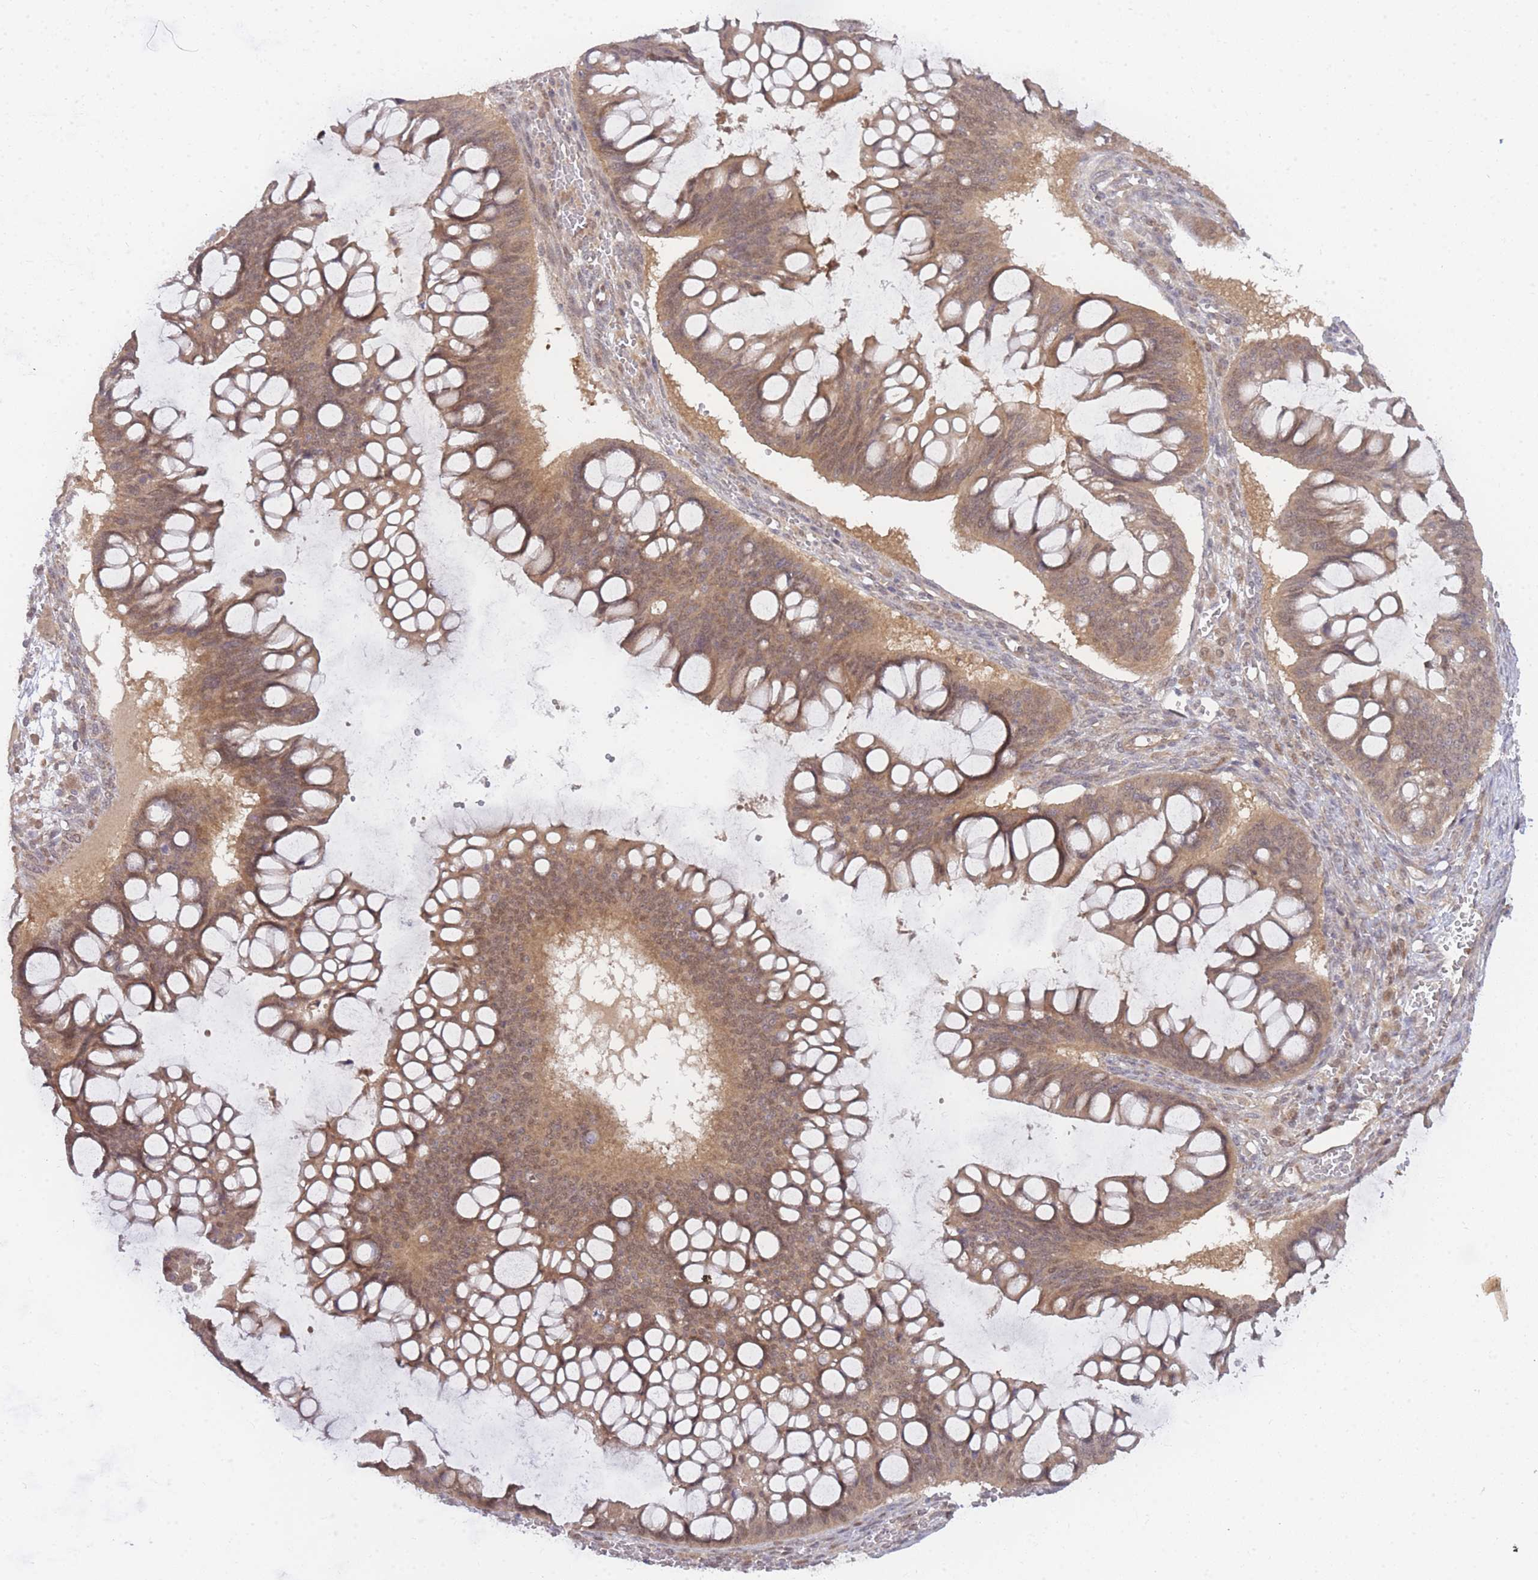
{"staining": {"intensity": "moderate", "quantity": ">75%", "location": "cytoplasmic/membranous,nuclear"}, "tissue": "ovarian cancer", "cell_type": "Tumor cells", "image_type": "cancer", "snomed": [{"axis": "morphology", "description": "Cystadenocarcinoma, mucinous, NOS"}, {"axis": "topography", "description": "Ovary"}], "caption": "Brown immunohistochemical staining in mucinous cystadenocarcinoma (ovarian) displays moderate cytoplasmic/membranous and nuclear staining in approximately >75% of tumor cells. The staining was performed using DAB to visualize the protein expression in brown, while the nuclei were stained in blue with hematoxylin (Magnification: 20x).", "gene": "KIAA1191", "patient": {"sex": "female", "age": 73}}